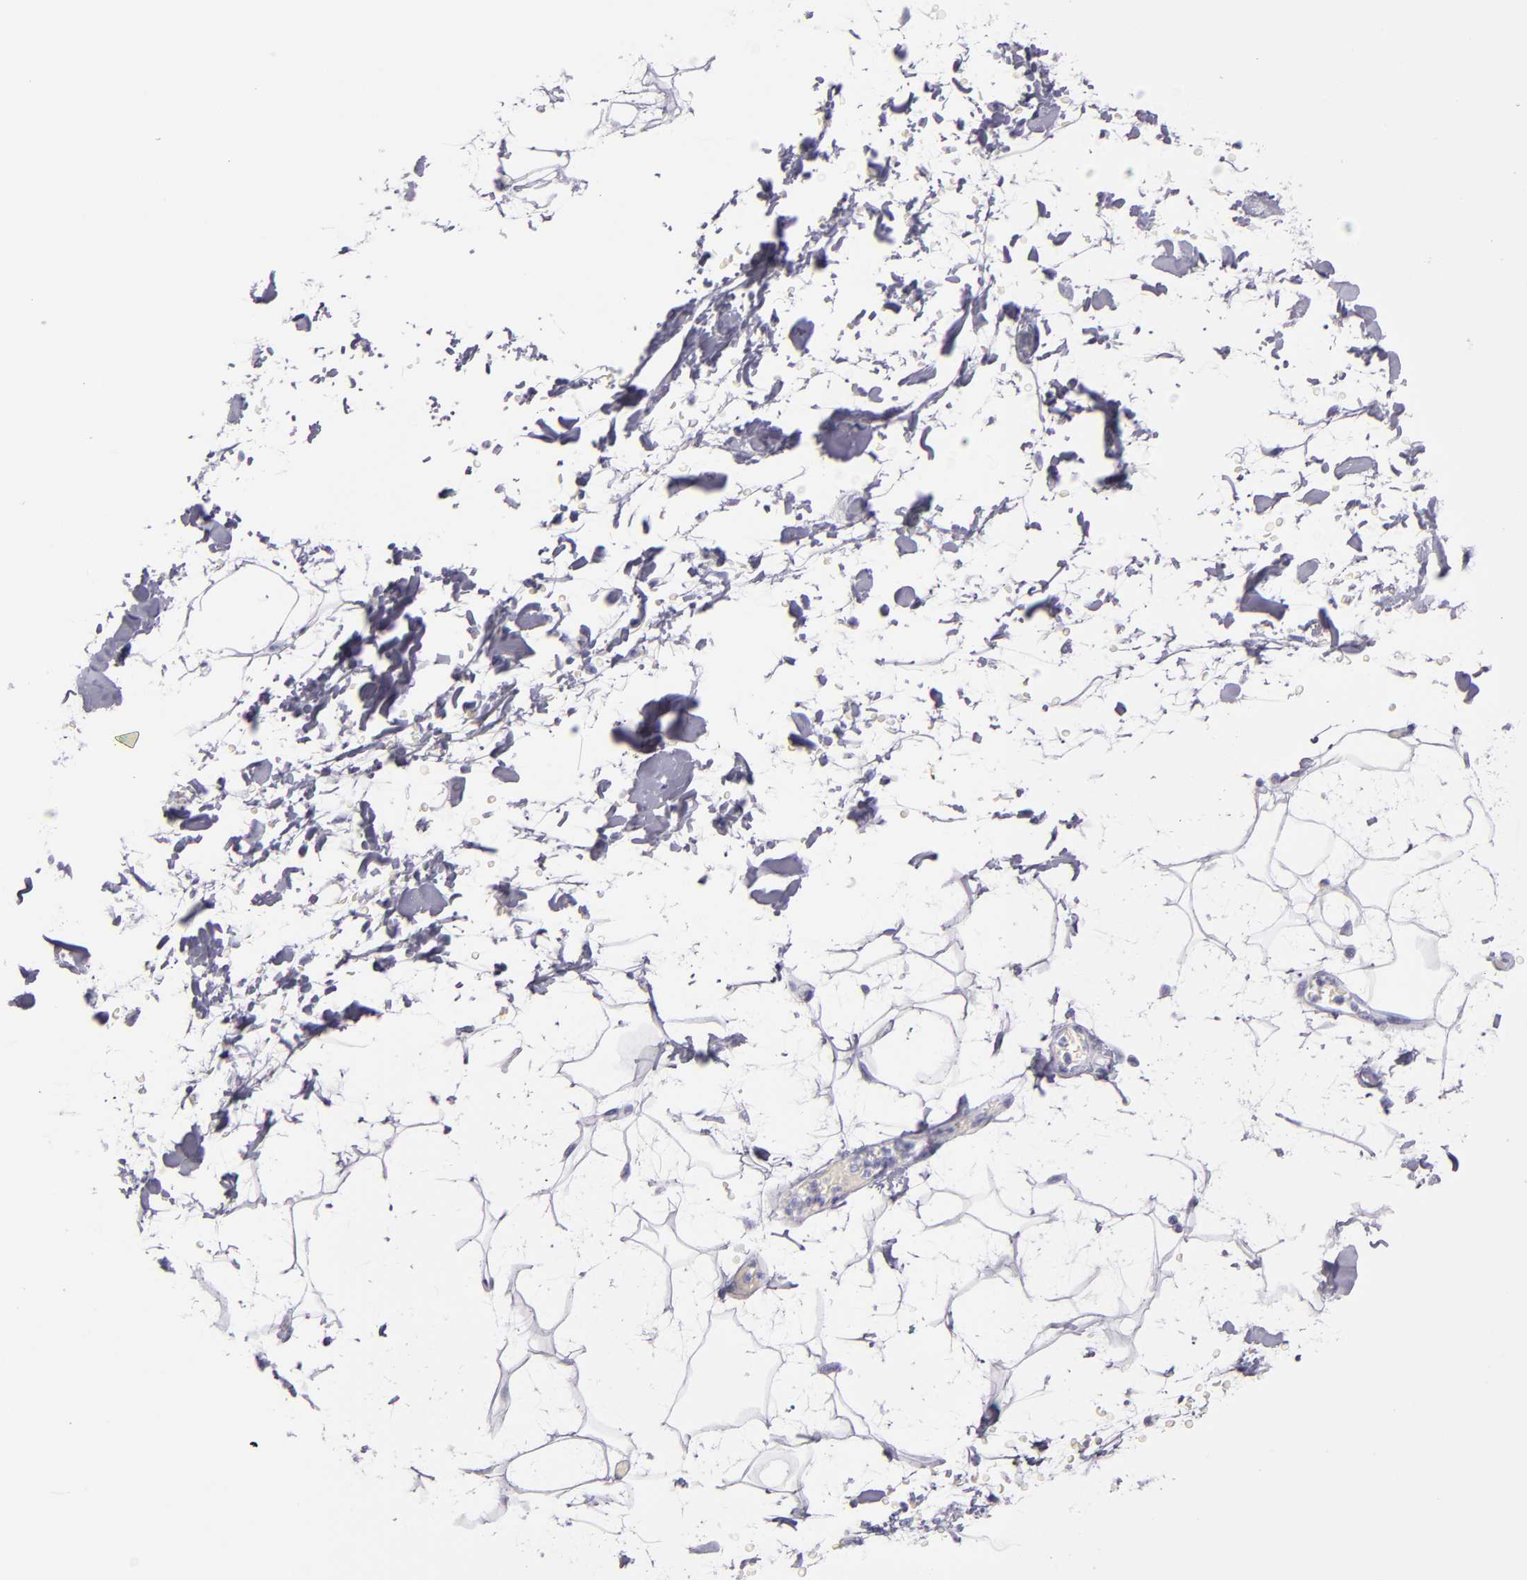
{"staining": {"intensity": "negative", "quantity": "none", "location": "none"}, "tissue": "adipose tissue", "cell_type": "Adipocytes", "image_type": "normal", "snomed": [{"axis": "morphology", "description": "Normal tissue, NOS"}, {"axis": "topography", "description": "Soft tissue"}], "caption": "Immunohistochemical staining of unremarkable adipose tissue exhibits no significant positivity in adipocytes.", "gene": "CR2", "patient": {"sex": "male", "age": 72}}